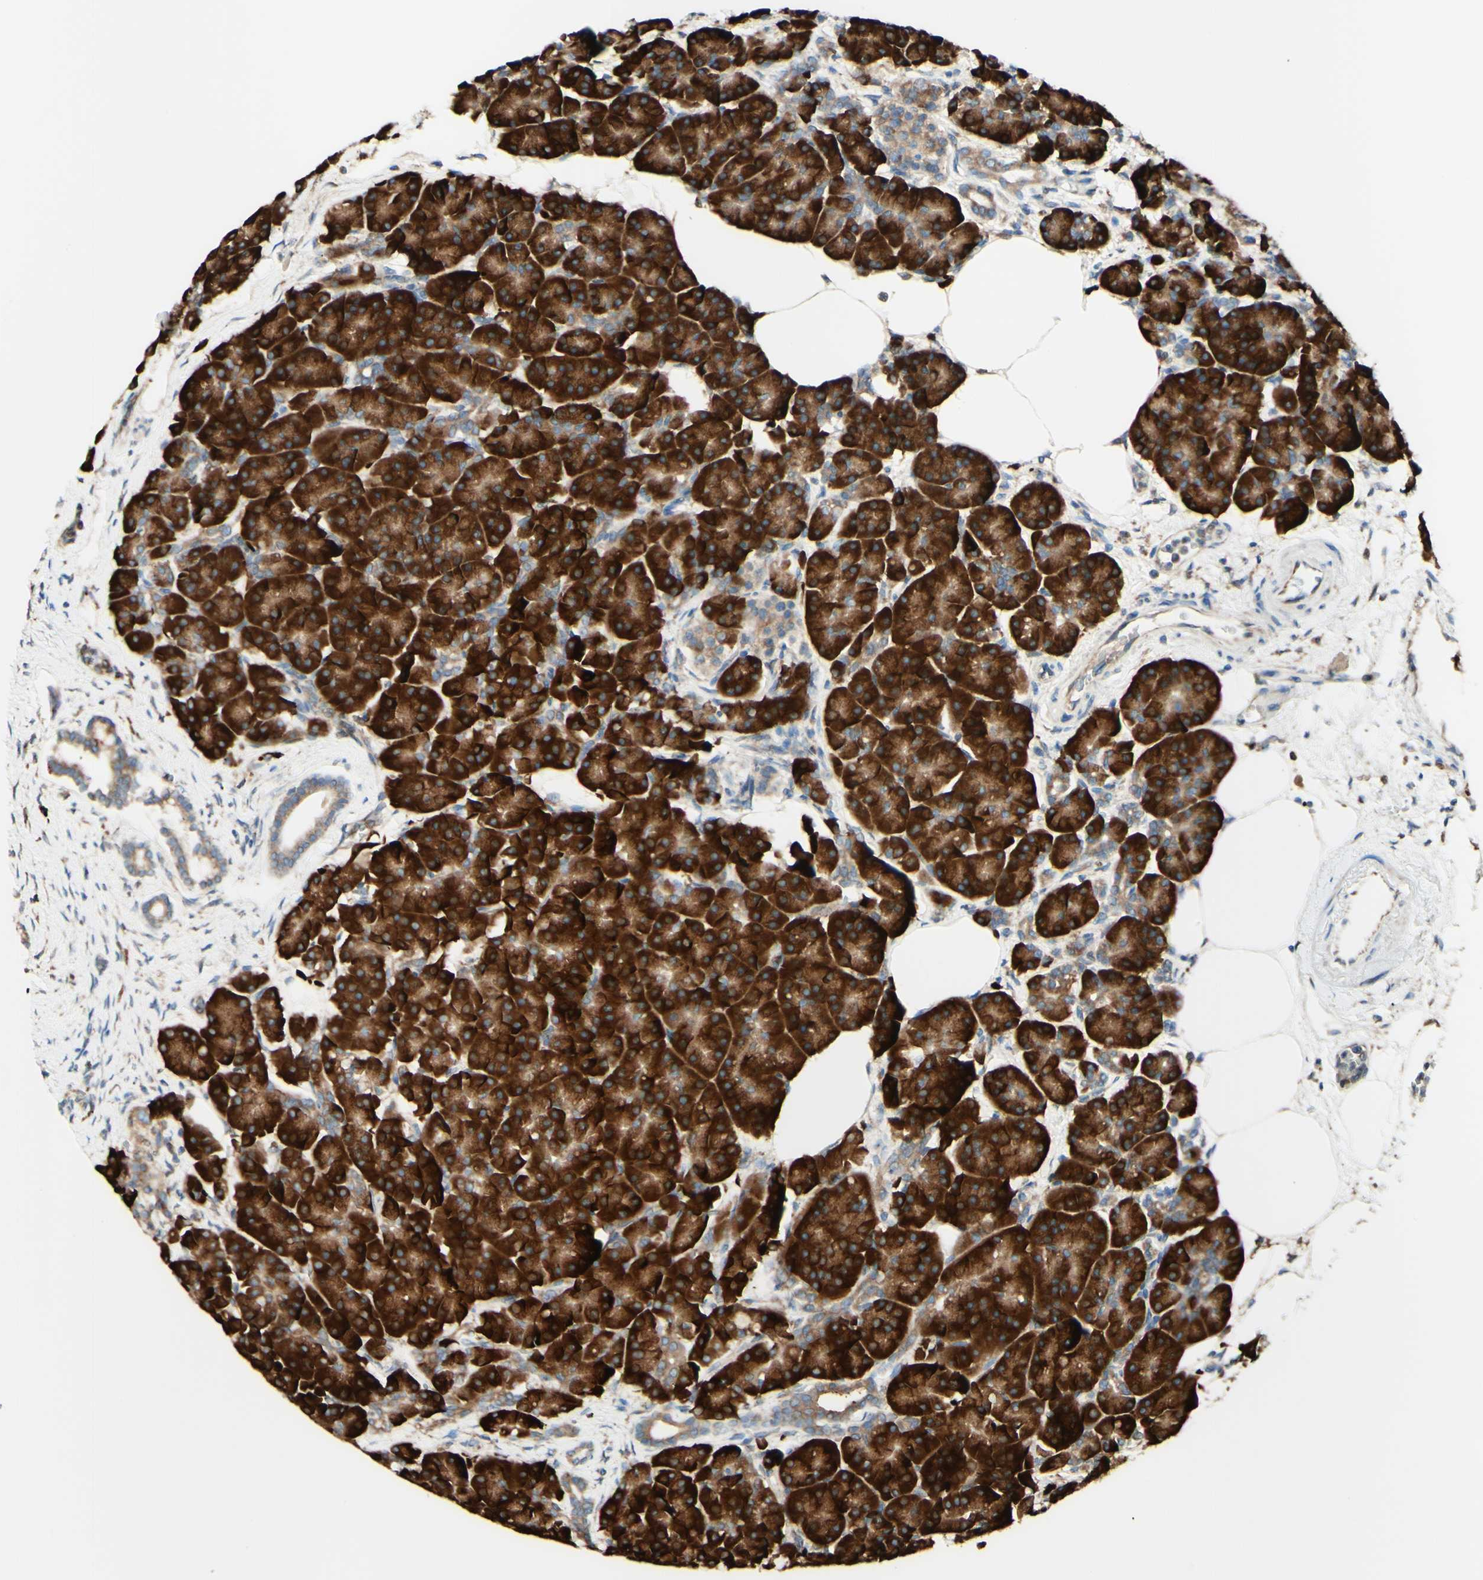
{"staining": {"intensity": "strong", "quantity": ">75%", "location": "cytoplasmic/membranous"}, "tissue": "pancreas", "cell_type": "Exocrine glandular cells", "image_type": "normal", "snomed": [{"axis": "morphology", "description": "Normal tissue, NOS"}, {"axis": "topography", "description": "Pancreas"}], "caption": "Immunohistochemistry staining of benign pancreas, which displays high levels of strong cytoplasmic/membranous positivity in approximately >75% of exocrine glandular cells indicating strong cytoplasmic/membranous protein expression. The staining was performed using DAB (3,3'-diaminobenzidine) (brown) for protein detection and nuclei were counterstained in hematoxylin (blue).", "gene": "DNAJB11", "patient": {"sex": "female", "age": 70}}